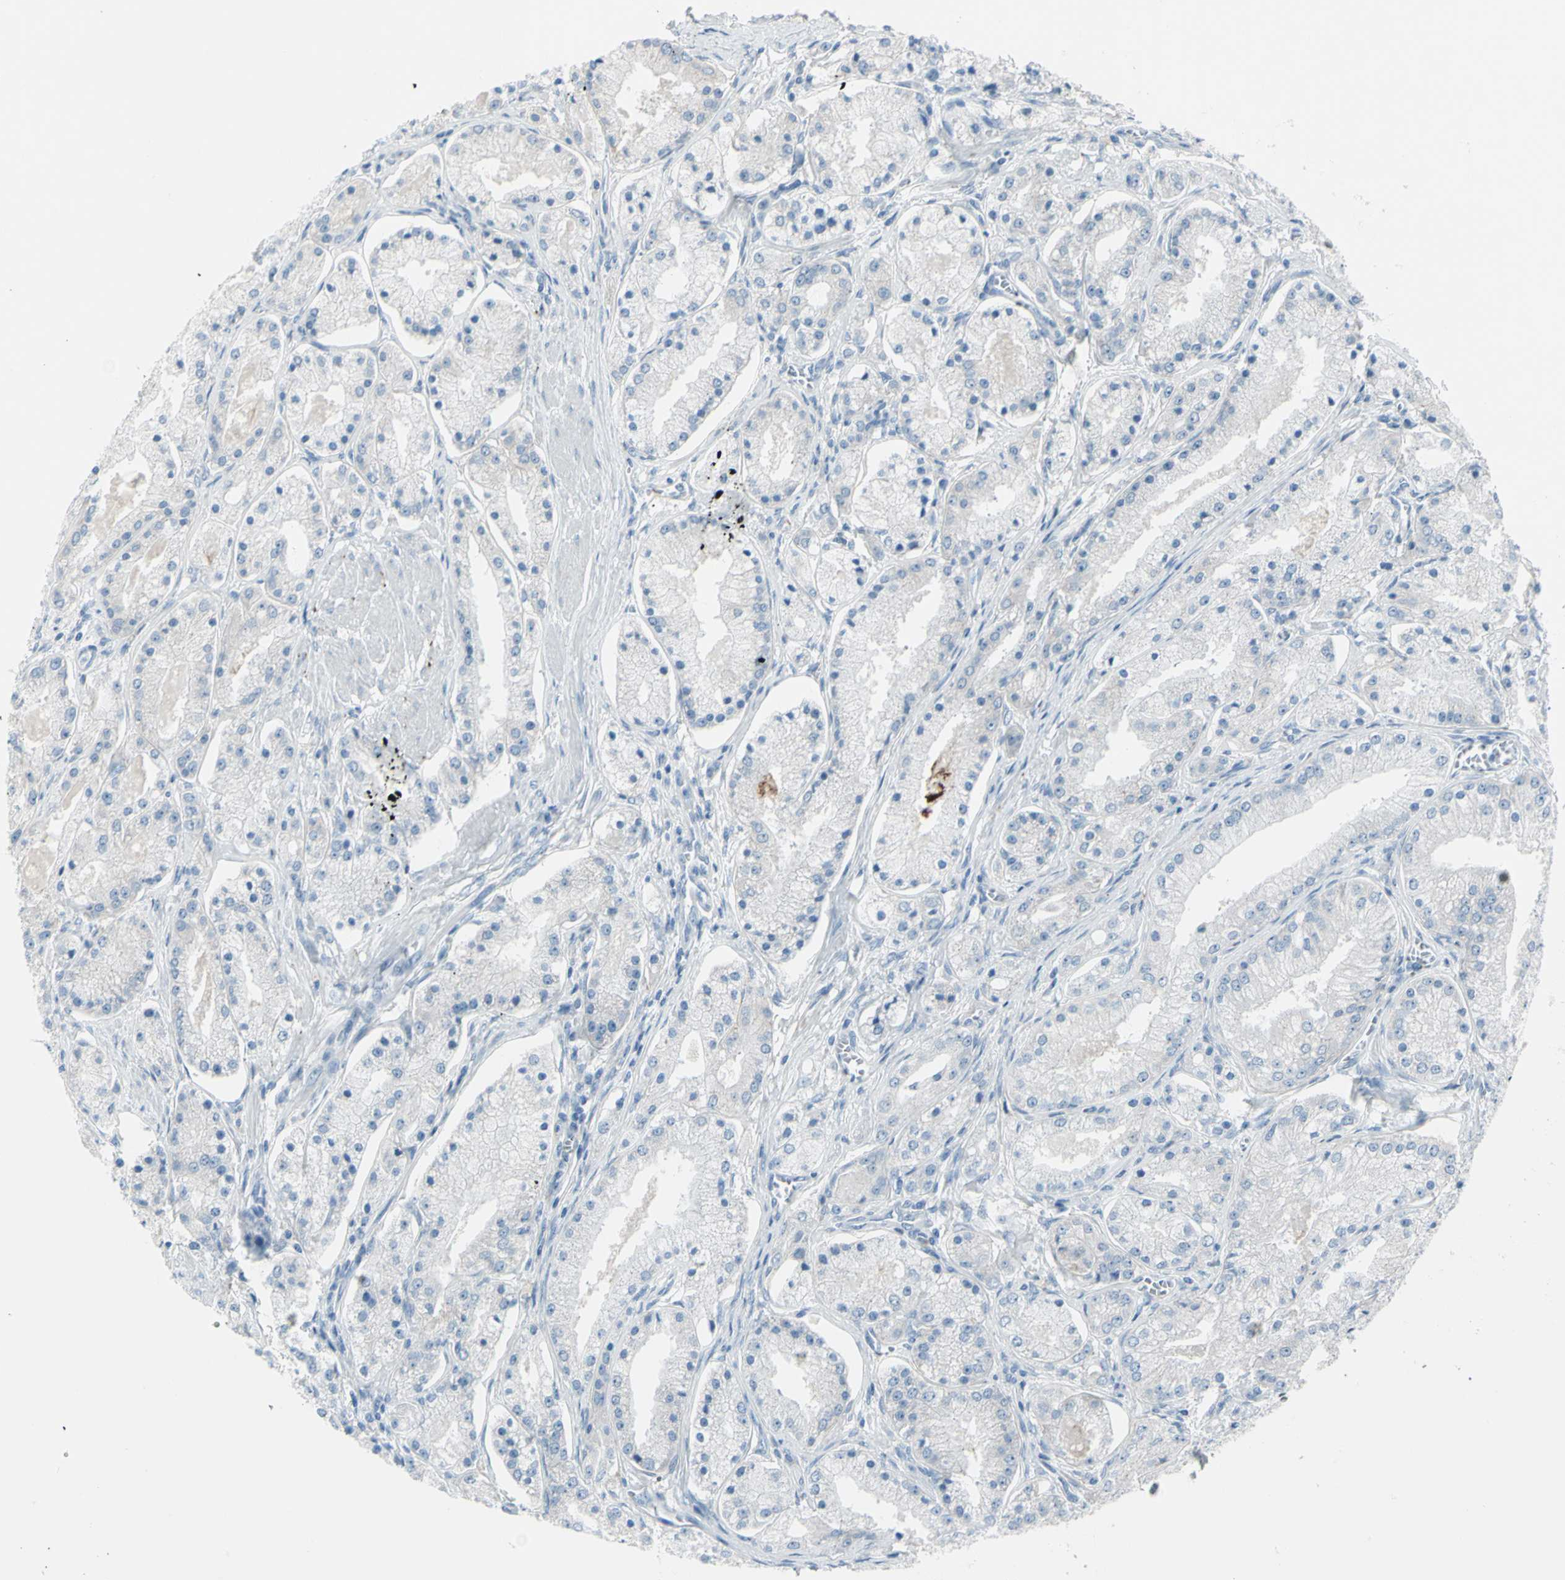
{"staining": {"intensity": "negative", "quantity": "none", "location": "none"}, "tissue": "prostate cancer", "cell_type": "Tumor cells", "image_type": "cancer", "snomed": [{"axis": "morphology", "description": "Adenocarcinoma, High grade"}, {"axis": "topography", "description": "Prostate"}], "caption": "A micrograph of prostate cancer stained for a protein demonstrates no brown staining in tumor cells.", "gene": "GPR34", "patient": {"sex": "male", "age": 66}}